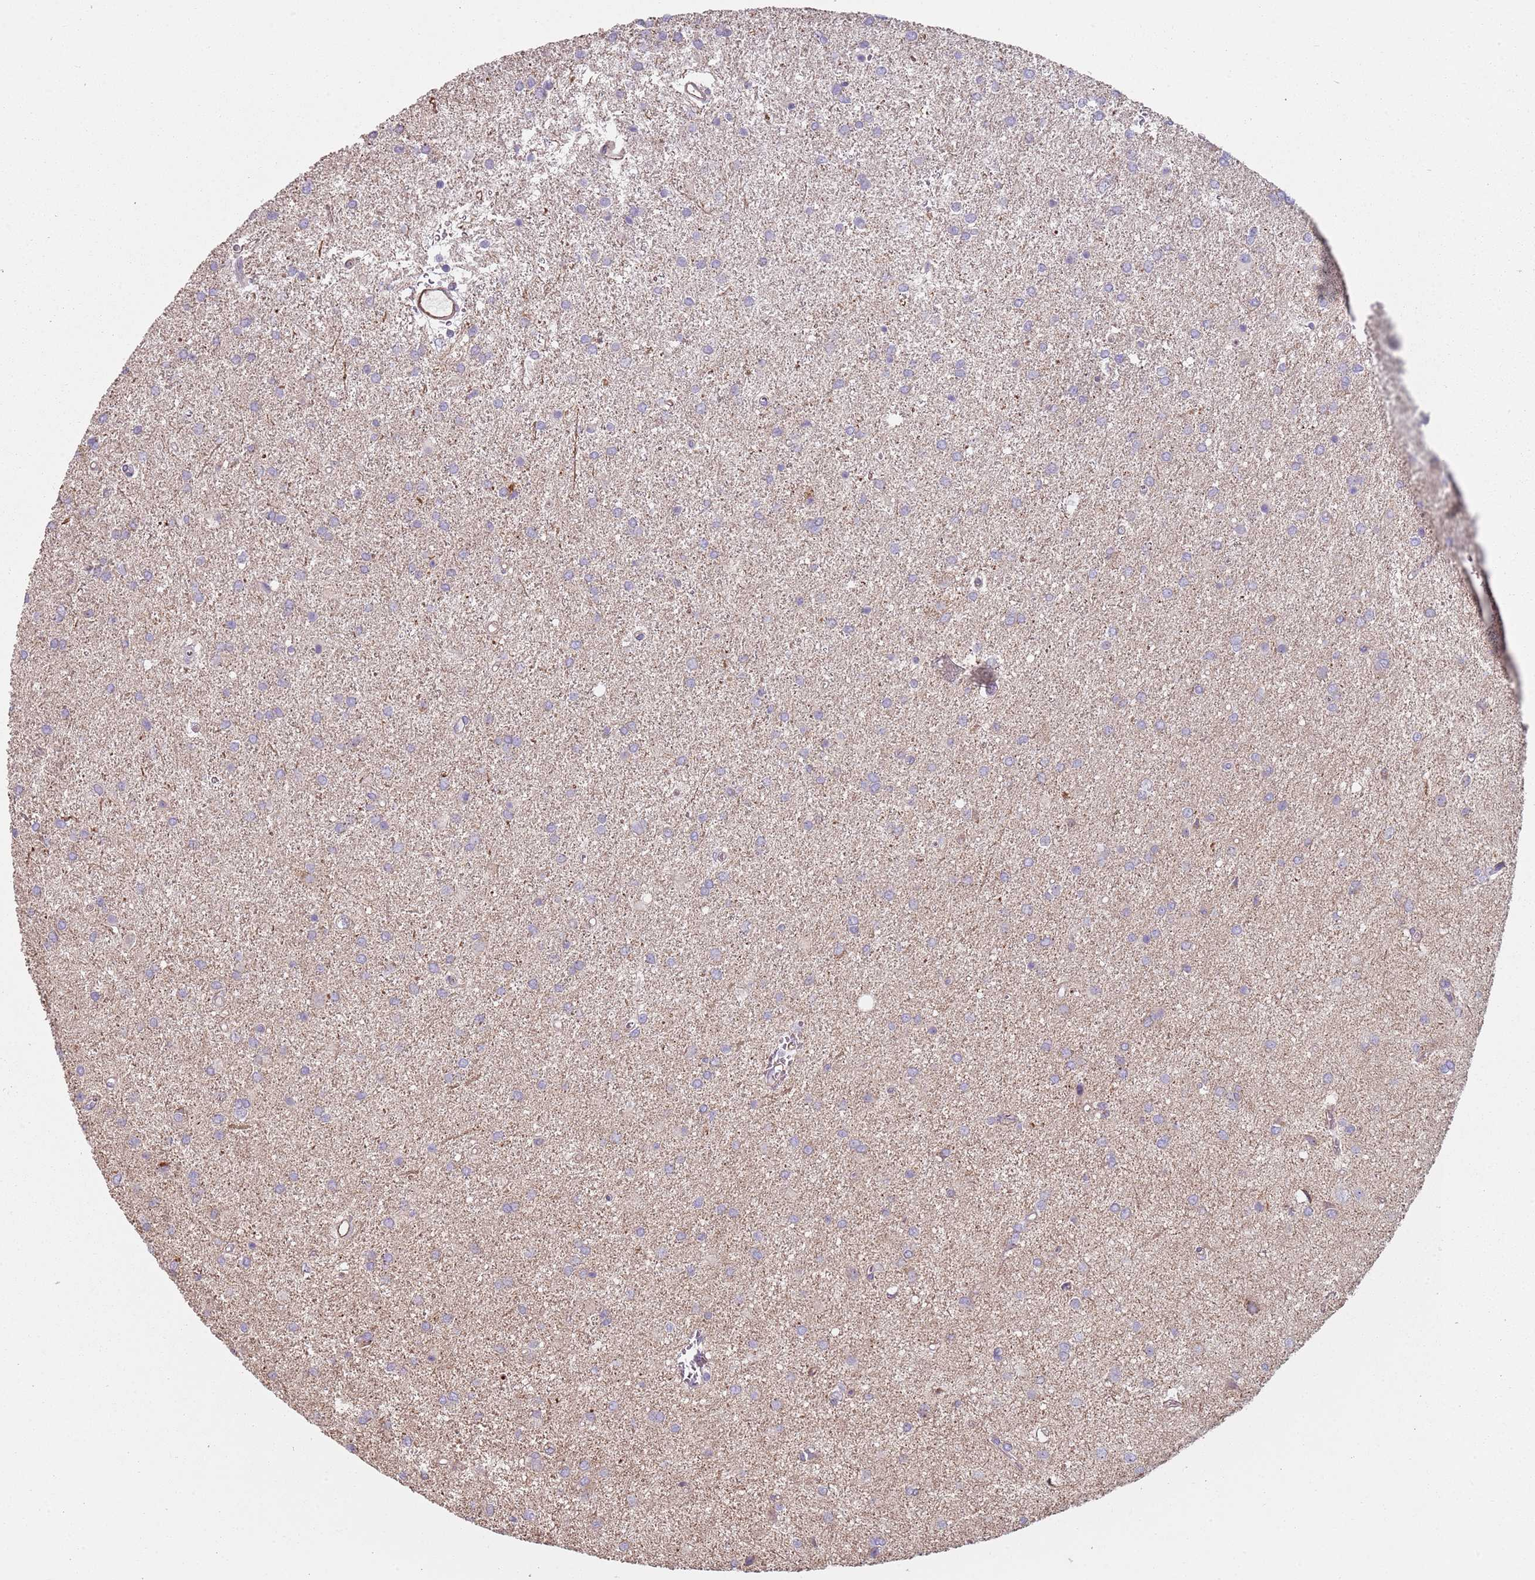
{"staining": {"intensity": "negative", "quantity": "none", "location": "none"}, "tissue": "glioma", "cell_type": "Tumor cells", "image_type": "cancer", "snomed": [{"axis": "morphology", "description": "Glioma, malignant, High grade"}, {"axis": "topography", "description": "Brain"}], "caption": "Human malignant glioma (high-grade) stained for a protein using immunohistochemistry demonstrates no expression in tumor cells.", "gene": "GAS8", "patient": {"sex": "female", "age": 50}}